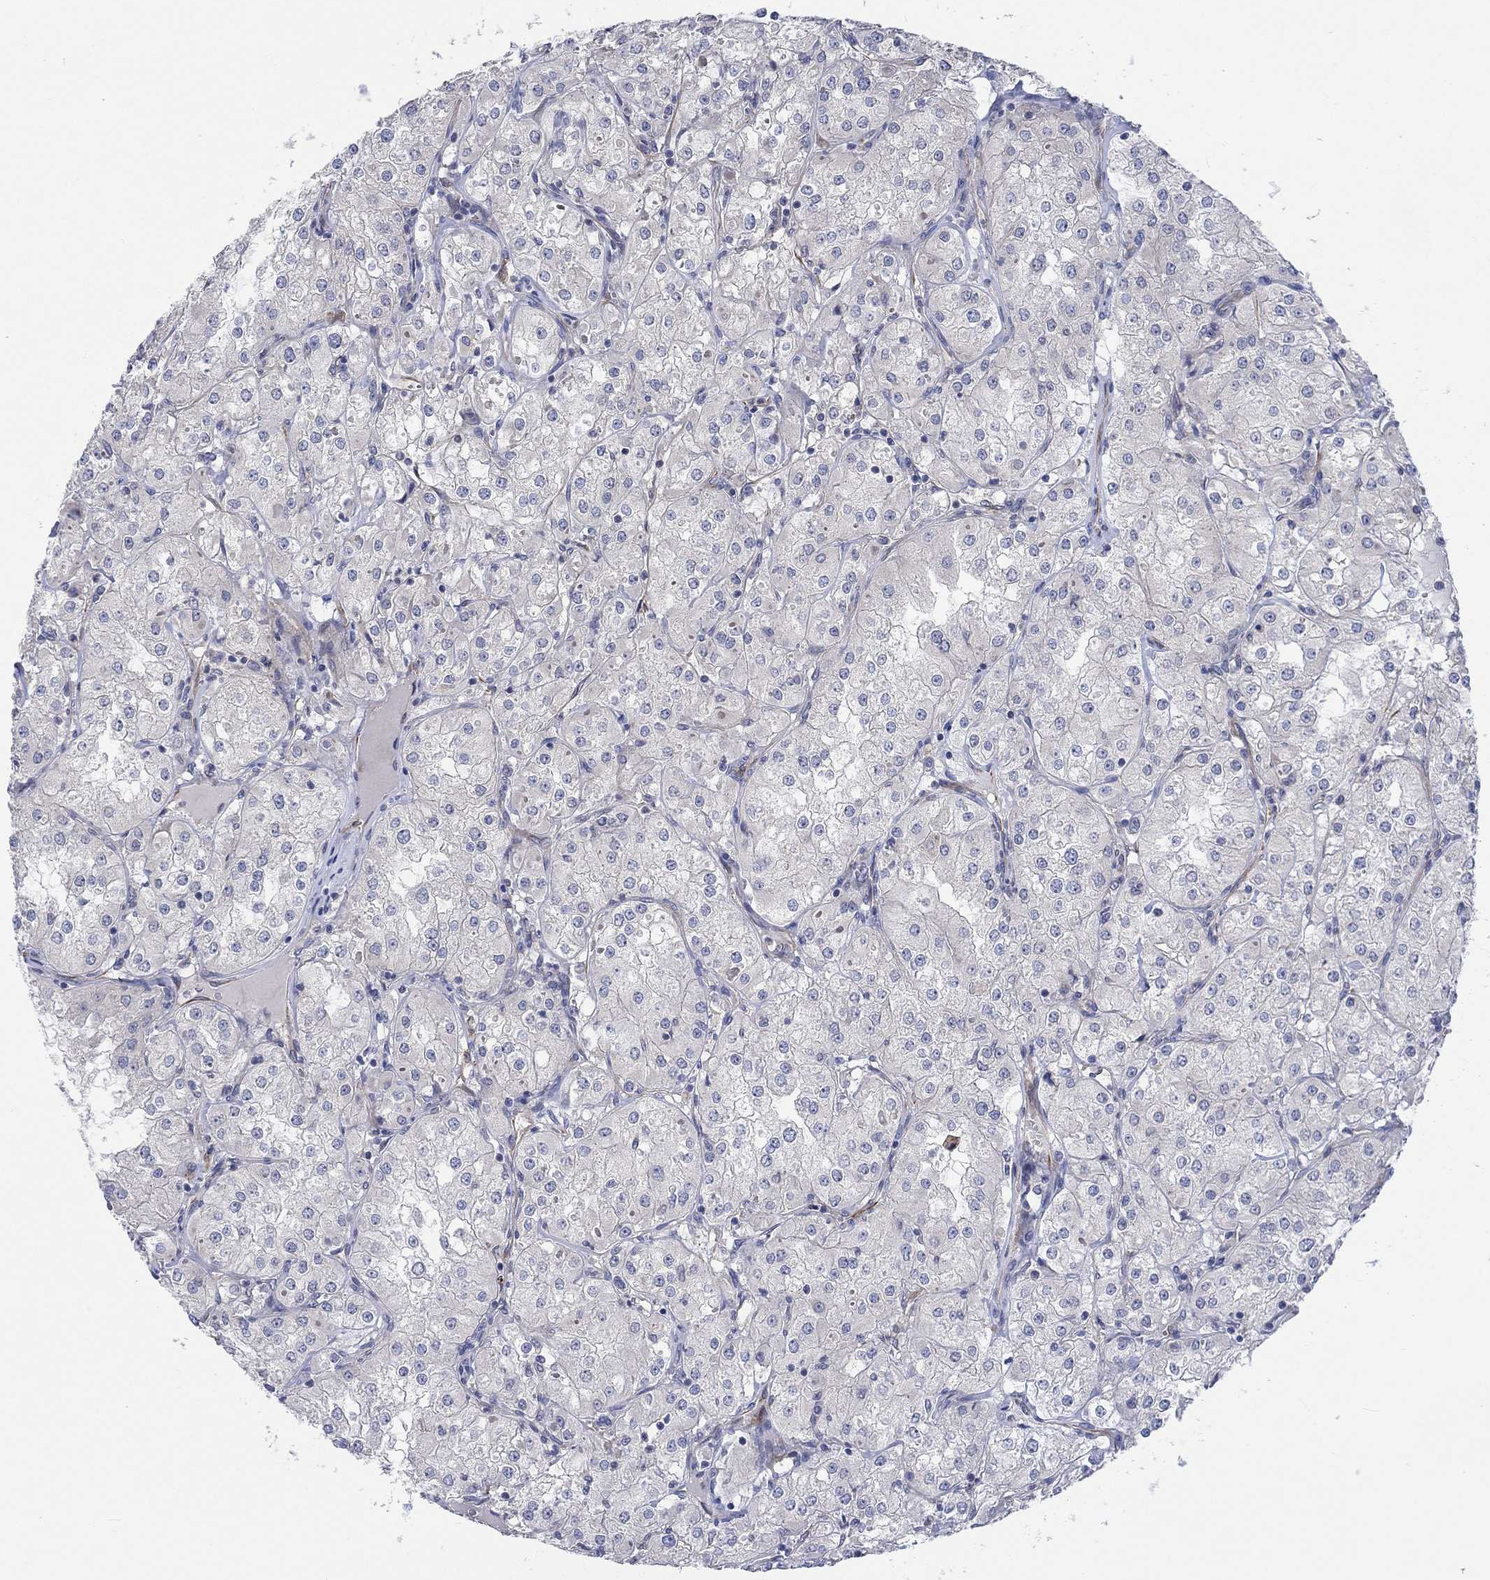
{"staining": {"intensity": "negative", "quantity": "none", "location": "none"}, "tissue": "renal cancer", "cell_type": "Tumor cells", "image_type": "cancer", "snomed": [{"axis": "morphology", "description": "Adenocarcinoma, NOS"}, {"axis": "topography", "description": "Kidney"}], "caption": "An immunohistochemistry (IHC) photomicrograph of renal adenocarcinoma is shown. There is no staining in tumor cells of renal adenocarcinoma. (DAB (3,3'-diaminobenzidine) immunohistochemistry, high magnification).", "gene": "CAMK1D", "patient": {"sex": "male", "age": 77}}